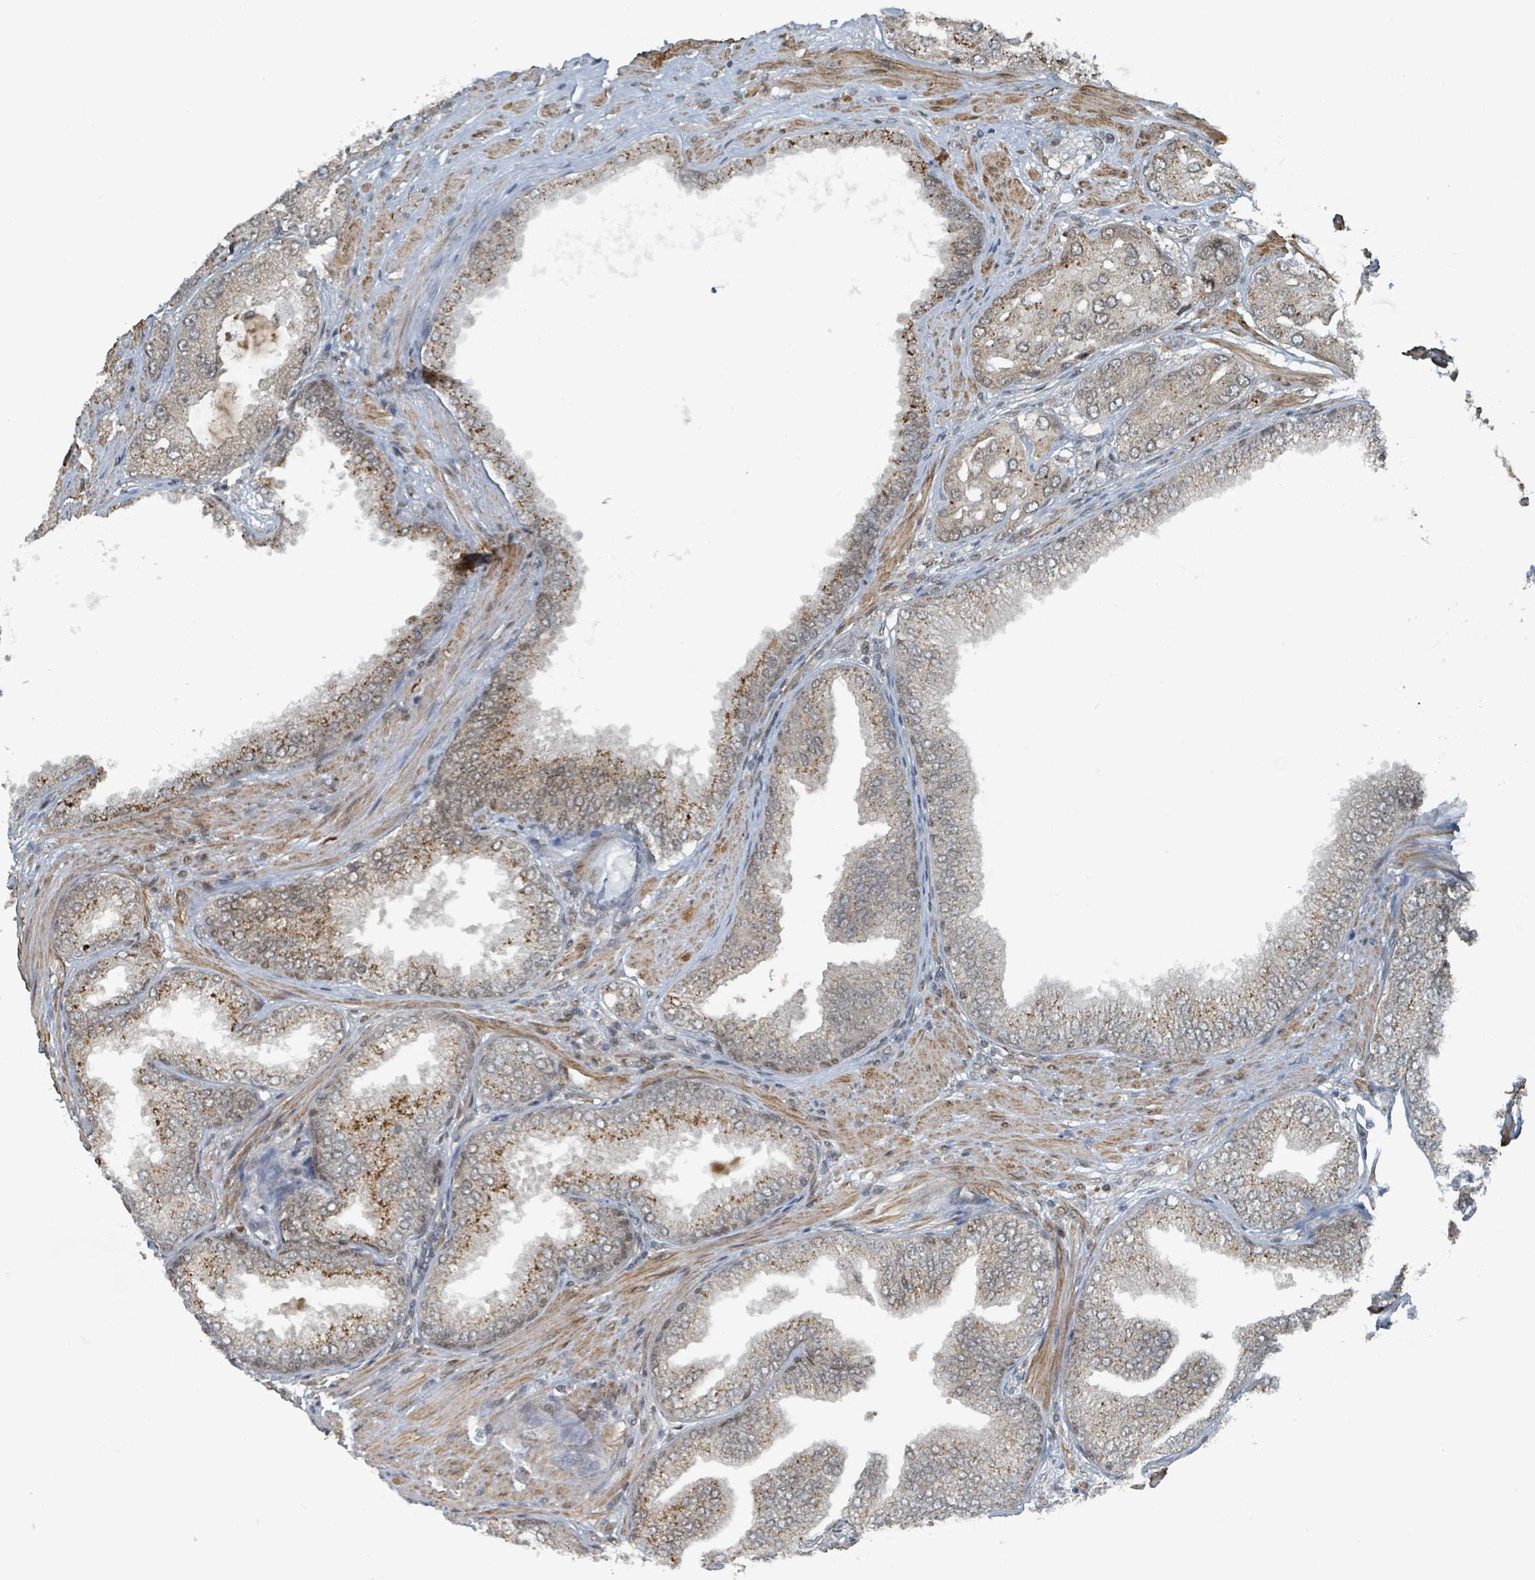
{"staining": {"intensity": "moderate", "quantity": ">75%", "location": "cytoplasmic/membranous"}, "tissue": "prostate cancer", "cell_type": "Tumor cells", "image_type": "cancer", "snomed": [{"axis": "morphology", "description": "Adenocarcinoma, High grade"}, {"axis": "topography", "description": "Prostate"}], "caption": "There is medium levels of moderate cytoplasmic/membranous staining in tumor cells of prostate high-grade adenocarcinoma, as demonstrated by immunohistochemical staining (brown color).", "gene": "PHIP", "patient": {"sex": "male", "age": 71}}